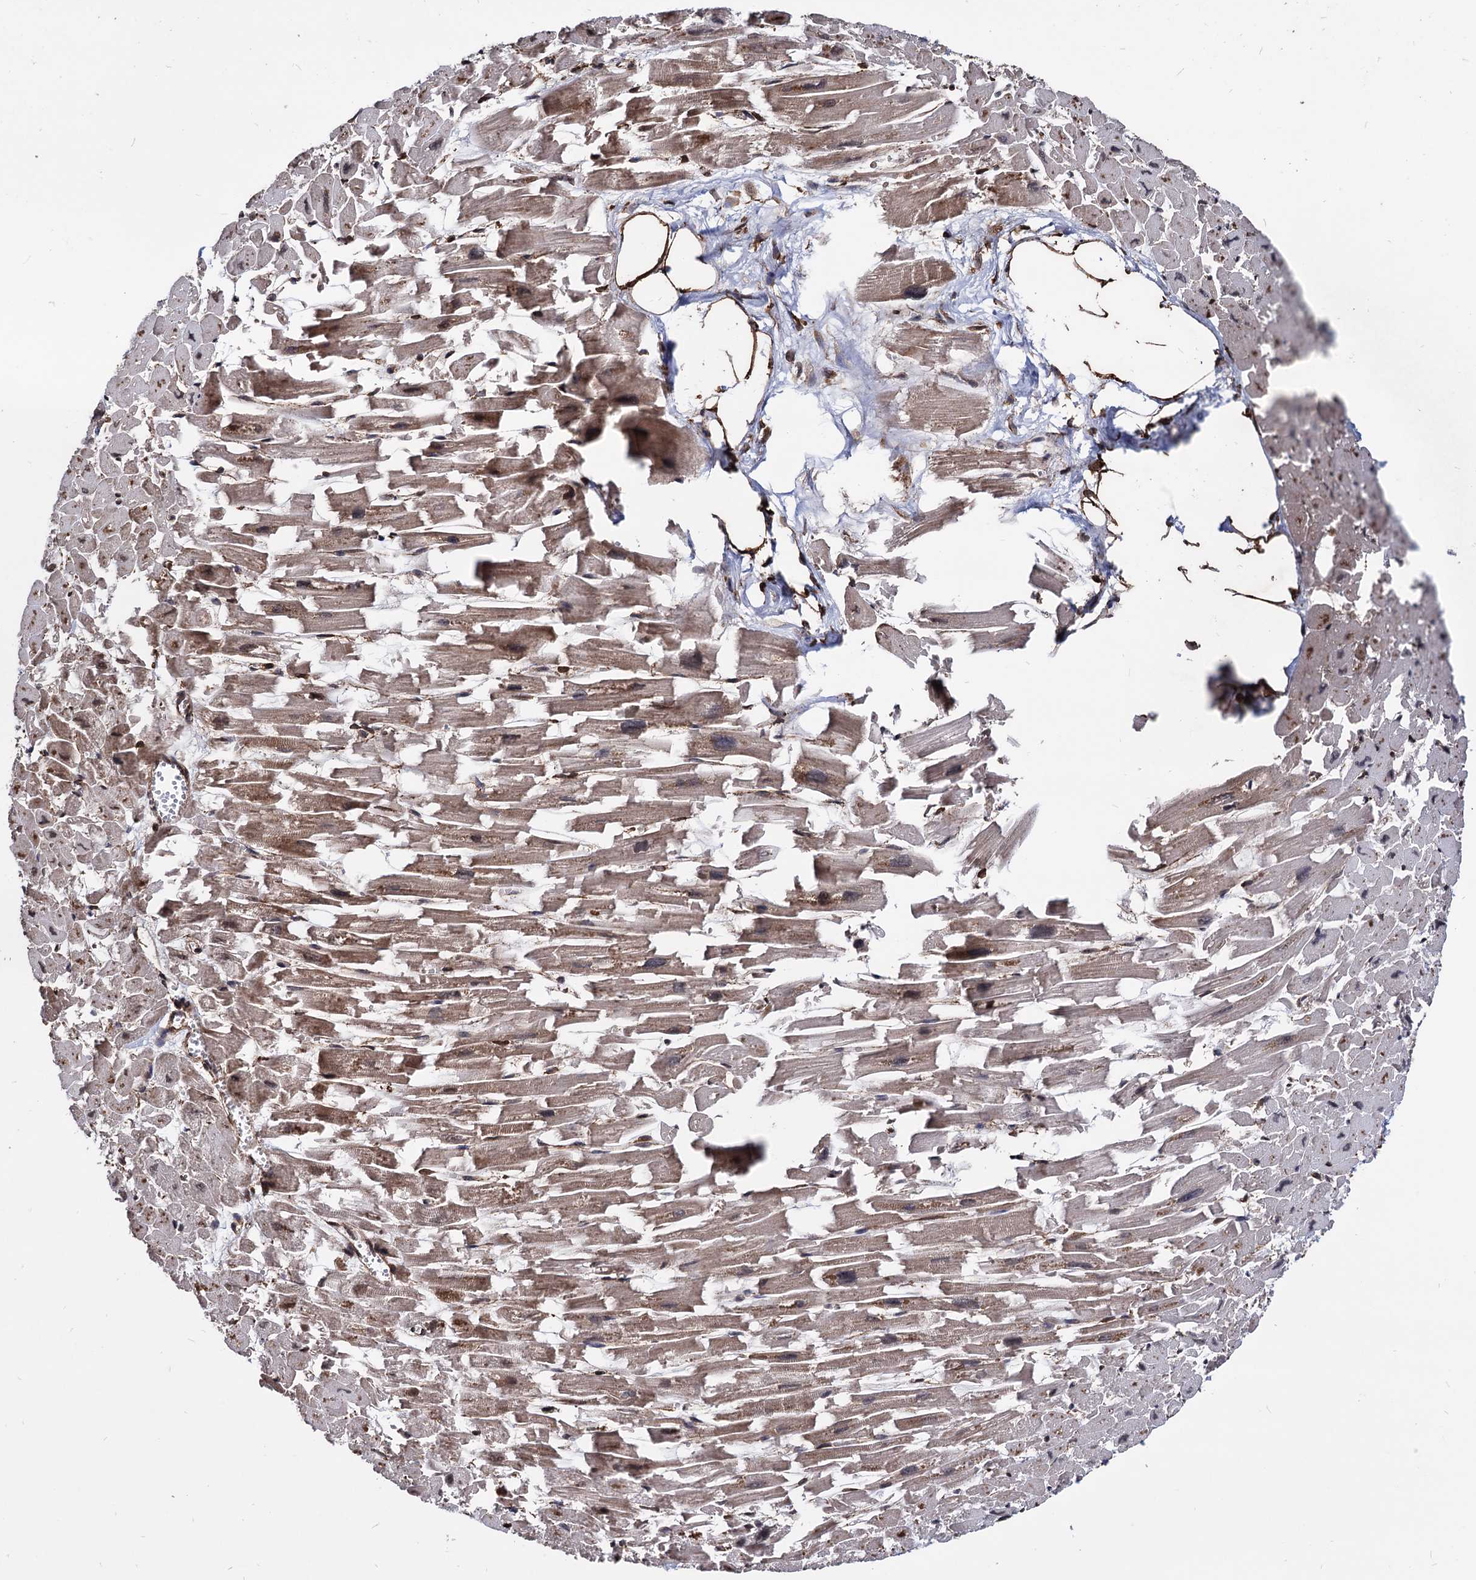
{"staining": {"intensity": "moderate", "quantity": ">75%", "location": "cytoplasmic/membranous,nuclear"}, "tissue": "heart muscle", "cell_type": "Cardiomyocytes", "image_type": "normal", "snomed": [{"axis": "morphology", "description": "Normal tissue, NOS"}, {"axis": "topography", "description": "Heart"}], "caption": "High-power microscopy captured an immunohistochemistry (IHC) photomicrograph of benign heart muscle, revealing moderate cytoplasmic/membranous,nuclear expression in approximately >75% of cardiomyocytes. (IHC, brightfield microscopy, high magnification).", "gene": "ANKRD12", "patient": {"sex": "female", "age": 64}}